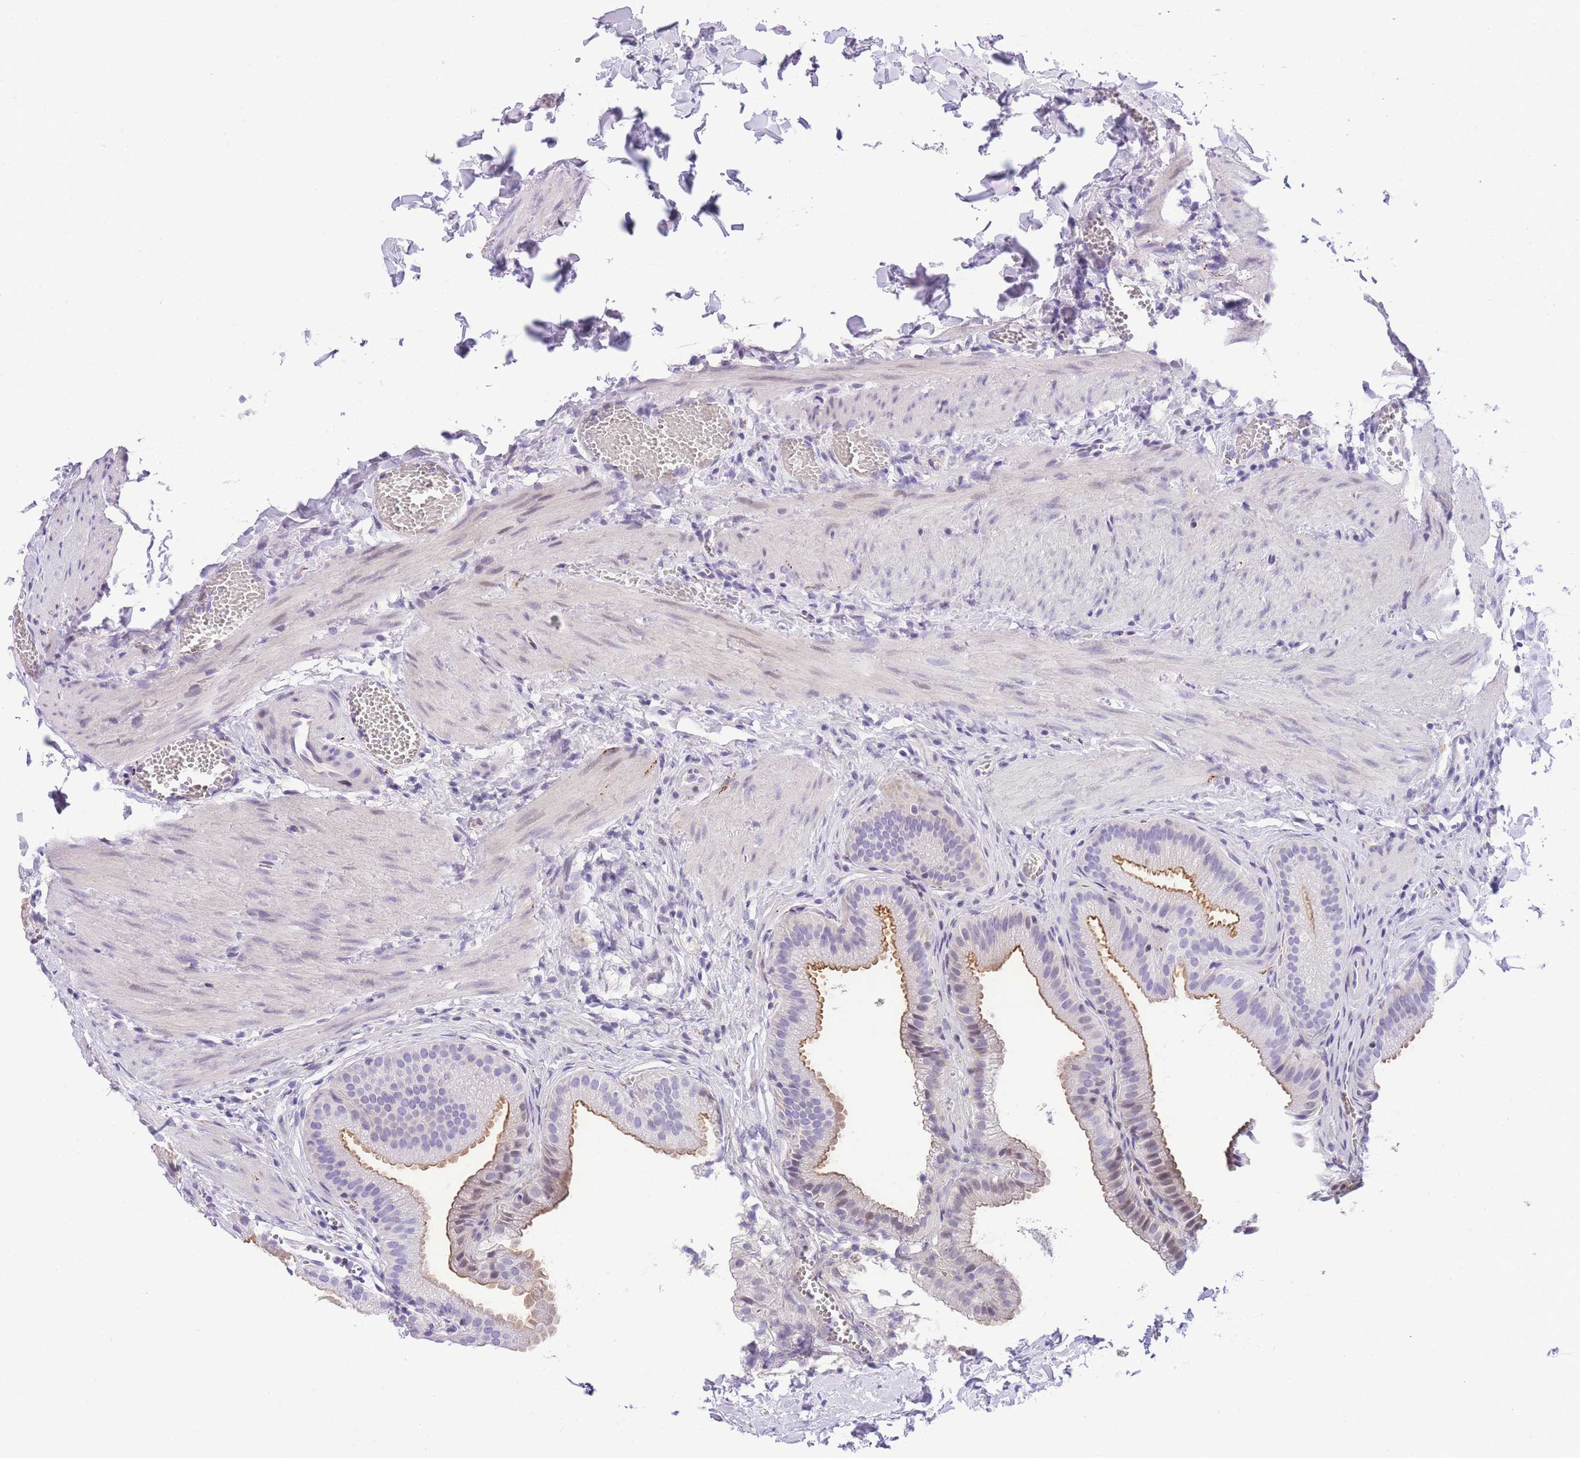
{"staining": {"intensity": "moderate", "quantity": "25%-75%", "location": "cytoplasmic/membranous"}, "tissue": "gallbladder", "cell_type": "Glandular cells", "image_type": "normal", "snomed": [{"axis": "morphology", "description": "Normal tissue, NOS"}, {"axis": "topography", "description": "Gallbladder"}], "caption": "Moderate cytoplasmic/membranous staining is seen in about 25%-75% of glandular cells in unremarkable gallbladder. (IHC, brightfield microscopy, high magnification).", "gene": "TIFAB", "patient": {"sex": "male", "age": 38}}